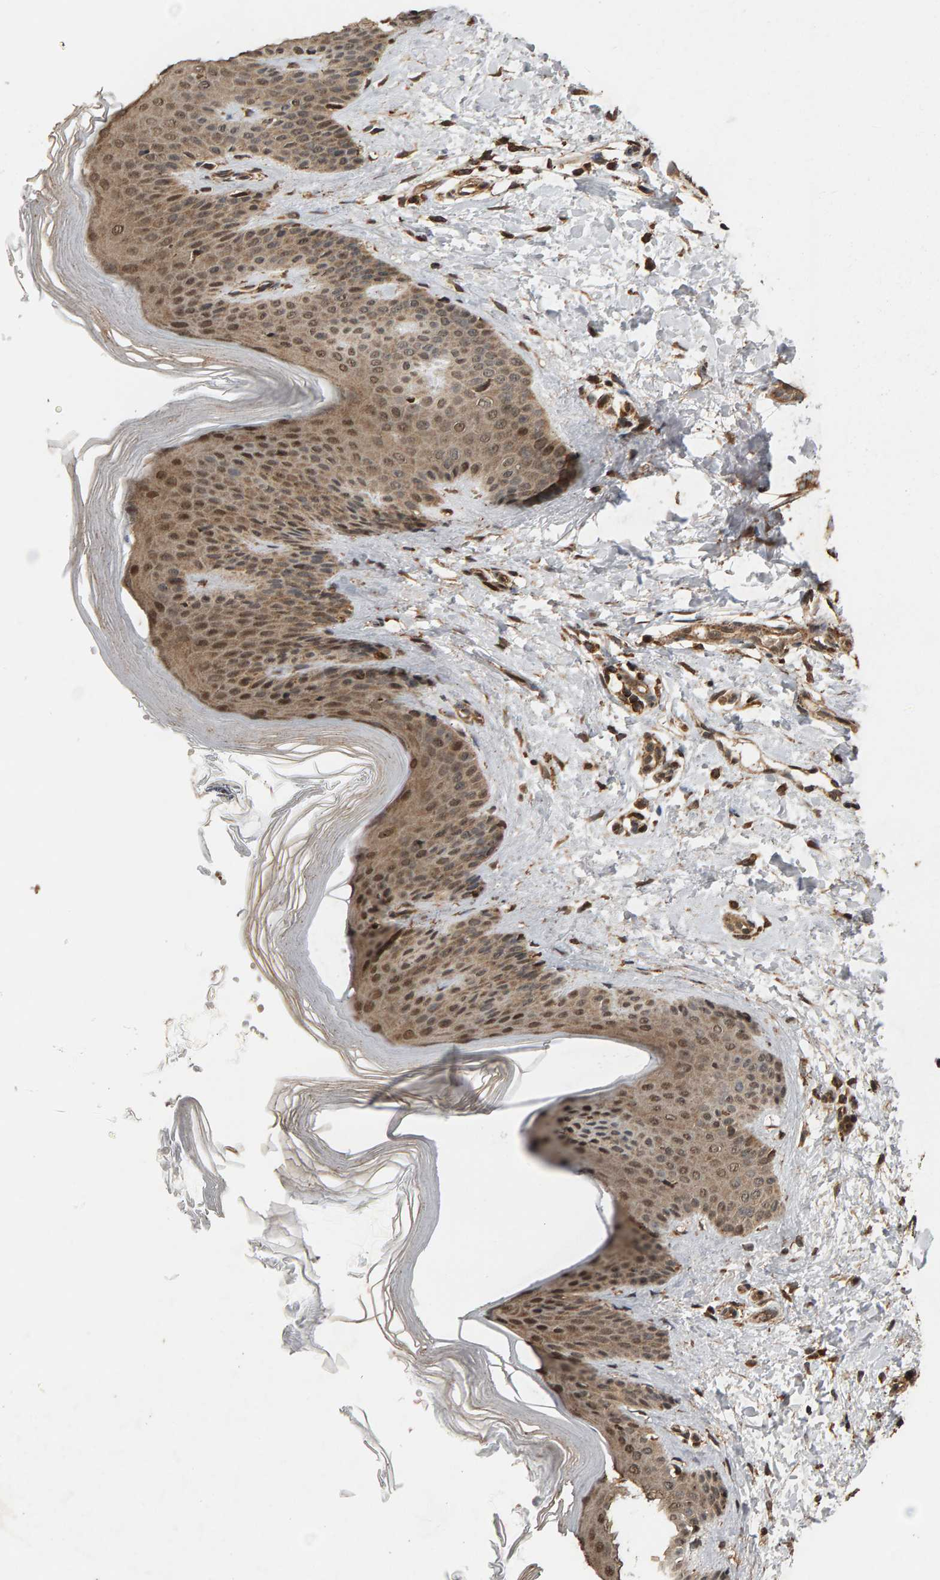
{"staining": {"intensity": "moderate", "quantity": ">75%", "location": "cytoplasmic/membranous"}, "tissue": "skin", "cell_type": "Fibroblasts", "image_type": "normal", "snomed": [{"axis": "morphology", "description": "Normal tissue, NOS"}, {"axis": "morphology", "description": "Malignant melanoma, Metastatic site"}, {"axis": "topography", "description": "Skin"}], "caption": "This is a micrograph of IHC staining of normal skin, which shows moderate positivity in the cytoplasmic/membranous of fibroblasts.", "gene": "GSTK1", "patient": {"sex": "male", "age": 41}}